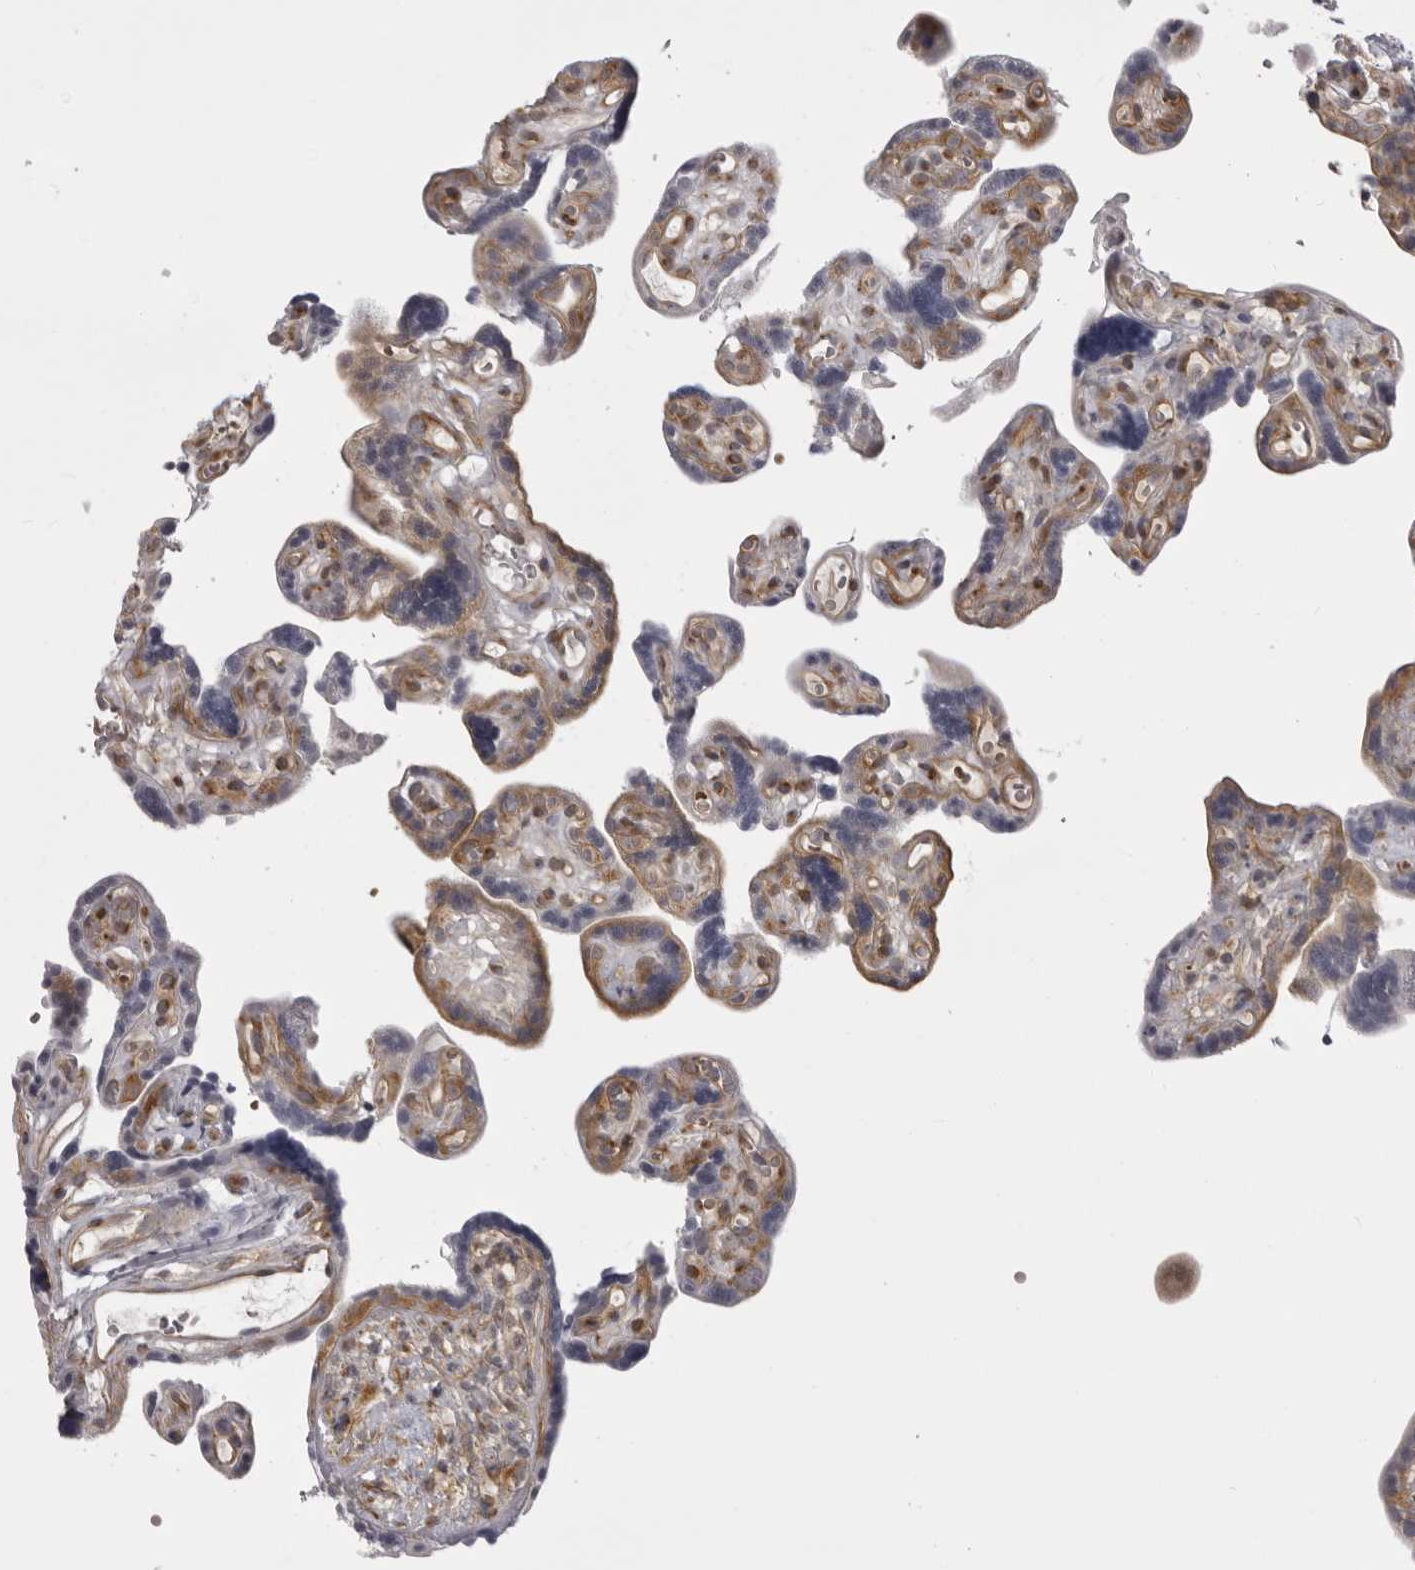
{"staining": {"intensity": "moderate", "quantity": ">75%", "location": "cytoplasmic/membranous"}, "tissue": "placenta", "cell_type": "Decidual cells", "image_type": "normal", "snomed": [{"axis": "morphology", "description": "Normal tissue, NOS"}, {"axis": "topography", "description": "Placenta"}], "caption": "Protein expression analysis of benign placenta exhibits moderate cytoplasmic/membranous staining in approximately >75% of decidual cells.", "gene": "EPHA10", "patient": {"sex": "female", "age": 30}}